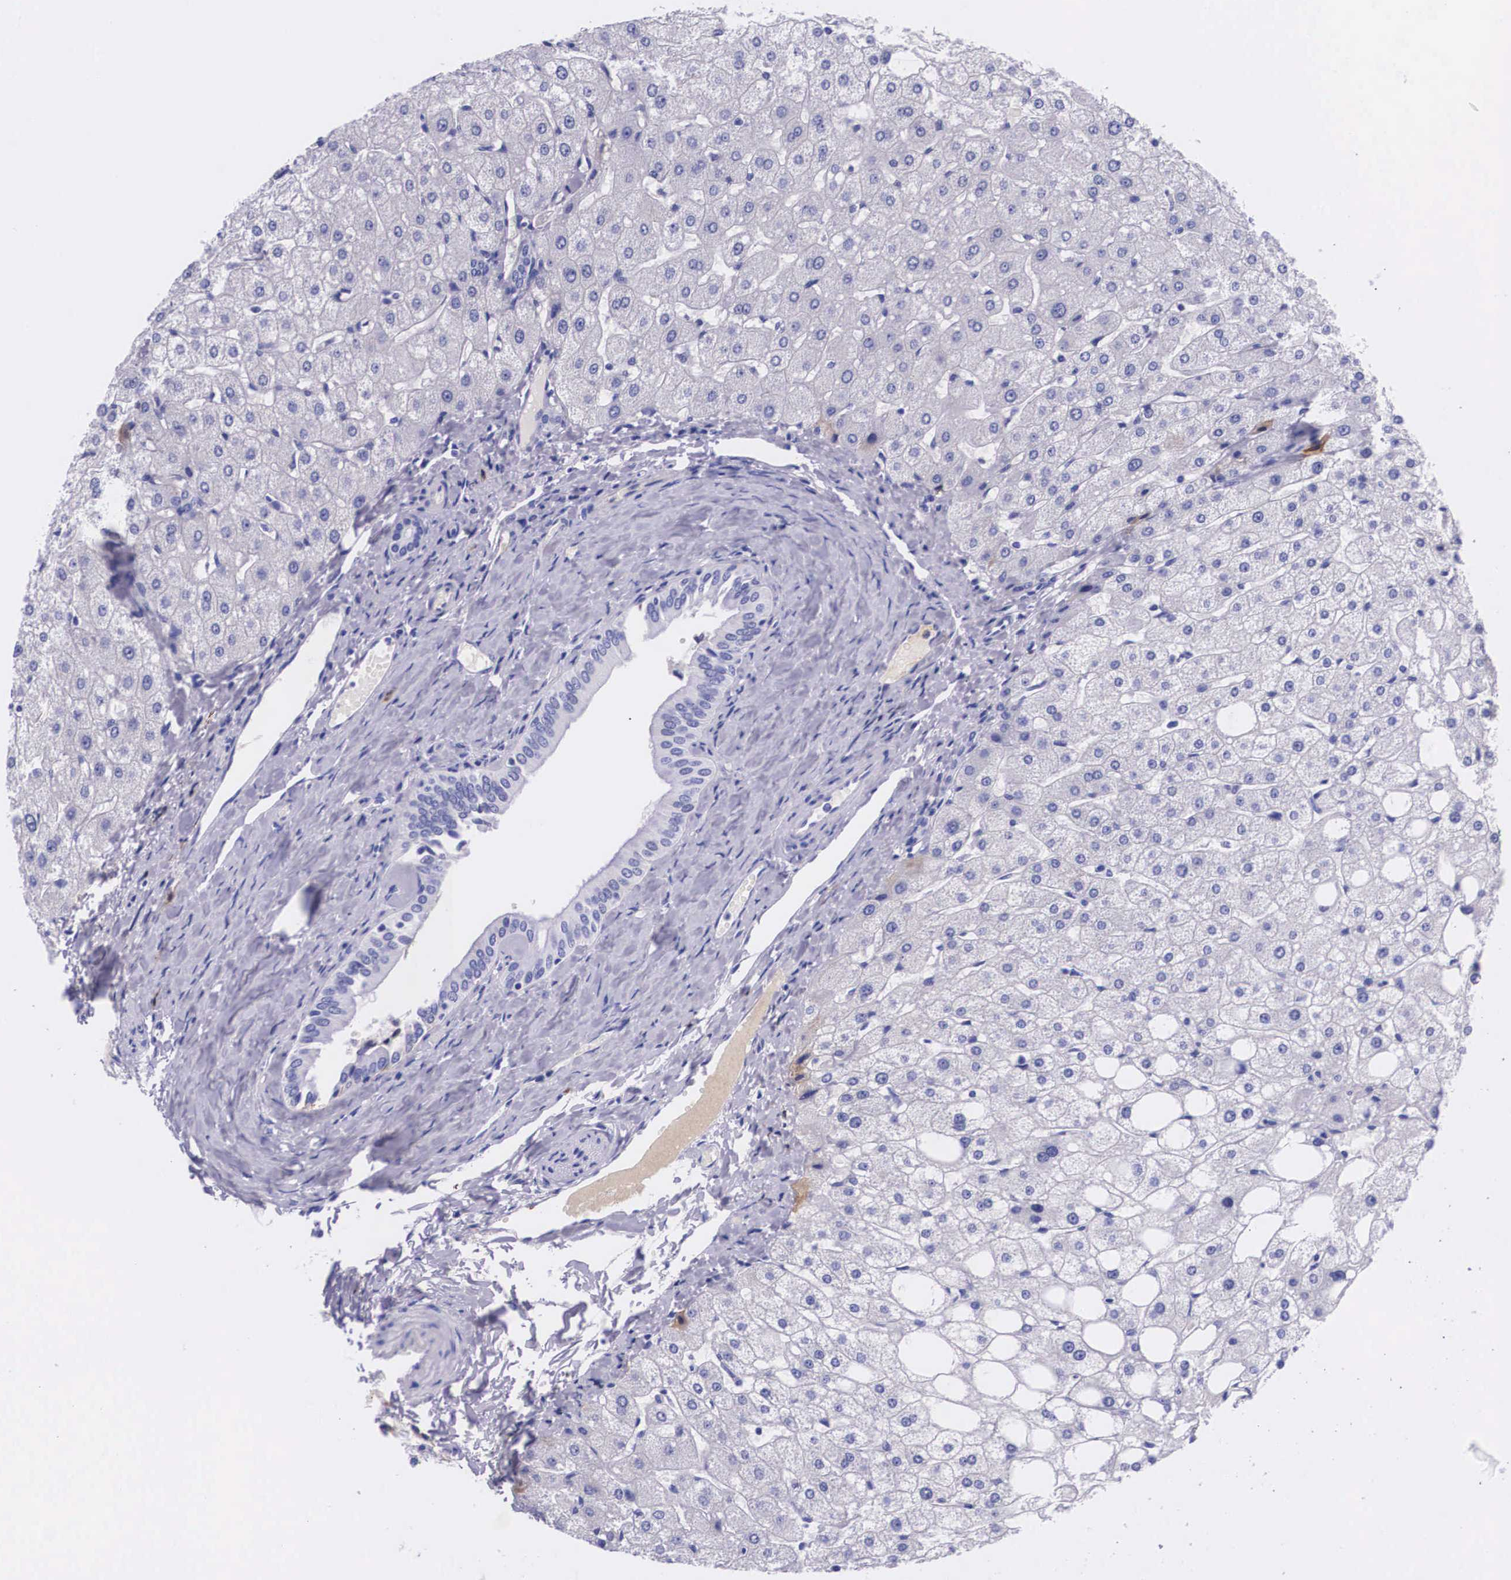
{"staining": {"intensity": "negative", "quantity": "none", "location": "none"}, "tissue": "liver", "cell_type": "Cholangiocytes", "image_type": "normal", "snomed": [{"axis": "morphology", "description": "Normal tissue, NOS"}, {"axis": "topography", "description": "Liver"}], "caption": "High magnification brightfield microscopy of normal liver stained with DAB (3,3'-diaminobenzidine) (brown) and counterstained with hematoxylin (blue): cholangiocytes show no significant expression. Brightfield microscopy of immunohistochemistry stained with DAB (brown) and hematoxylin (blue), captured at high magnification.", "gene": "PLG", "patient": {"sex": "male", "age": 35}}